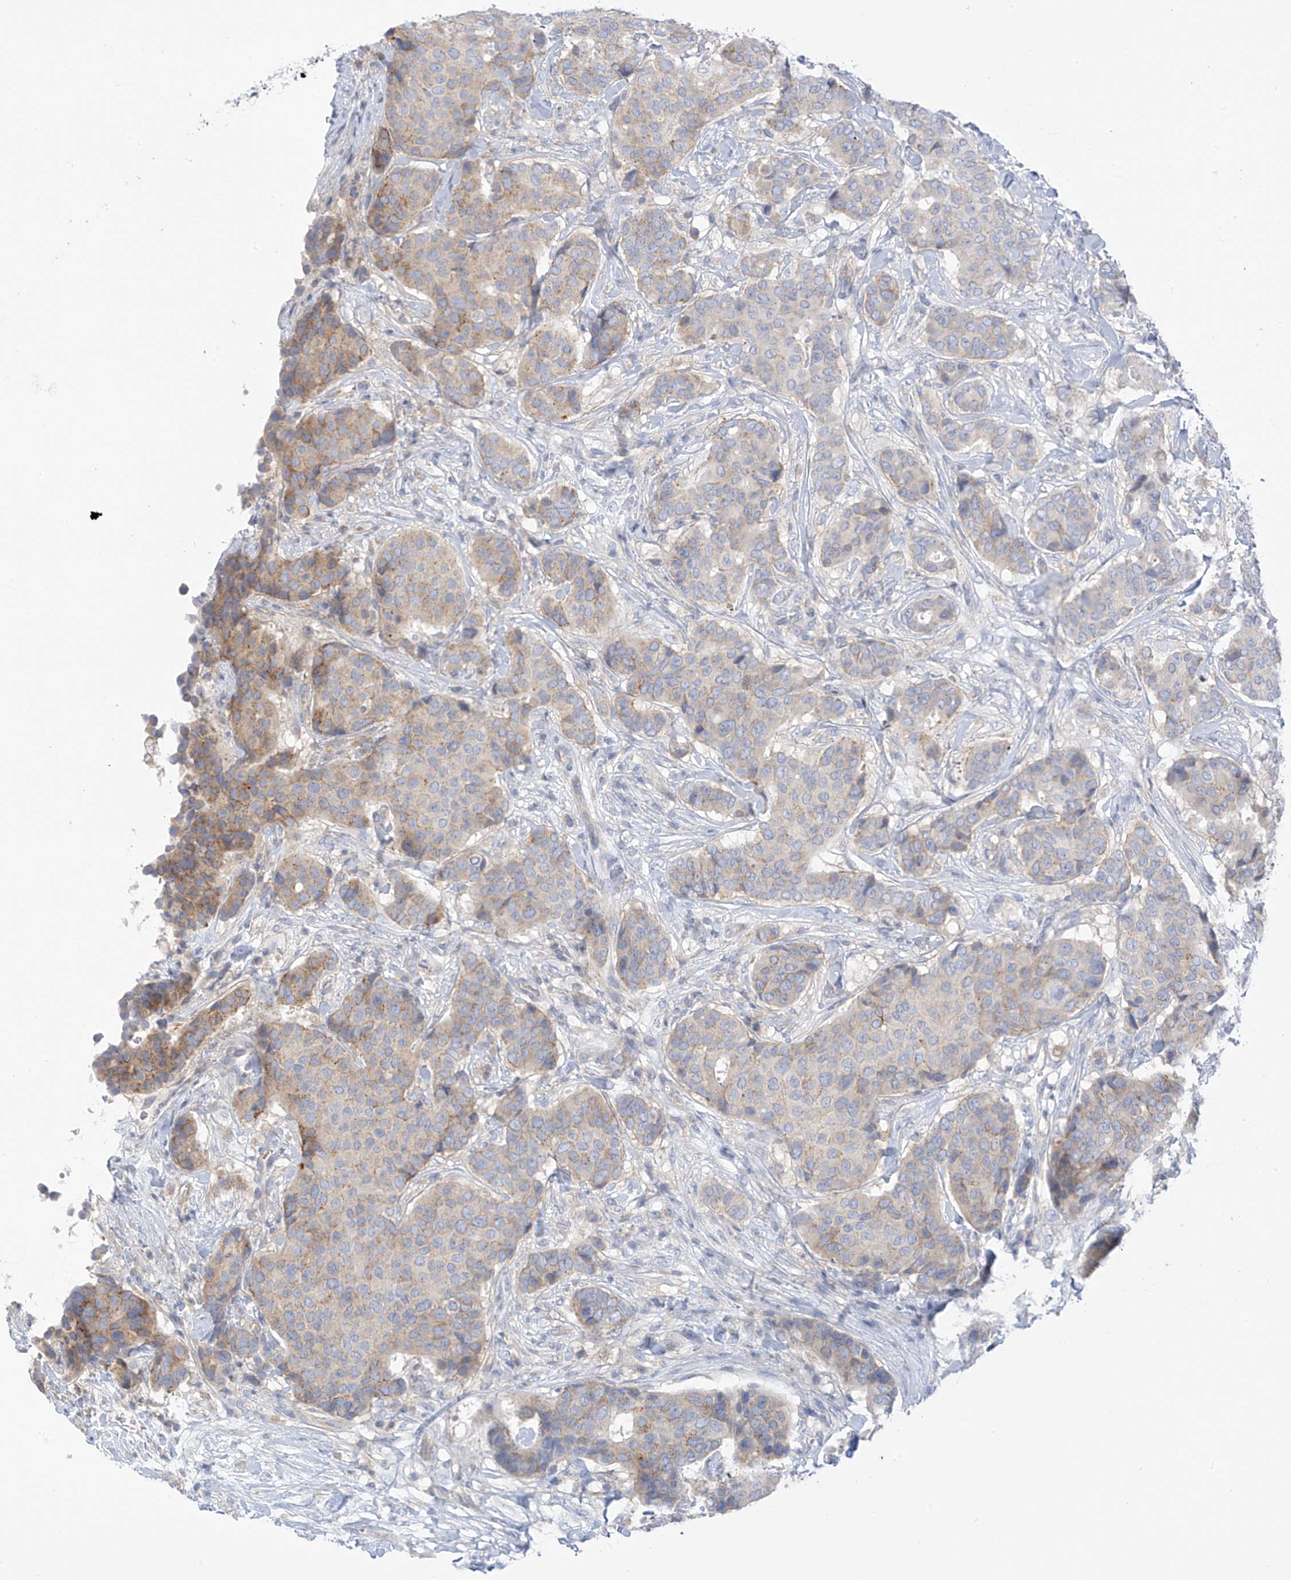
{"staining": {"intensity": "moderate", "quantity": "<25%", "location": "cytoplasmic/membranous"}, "tissue": "breast cancer", "cell_type": "Tumor cells", "image_type": "cancer", "snomed": [{"axis": "morphology", "description": "Duct carcinoma"}, {"axis": "topography", "description": "Breast"}], "caption": "Protein expression analysis of breast cancer exhibits moderate cytoplasmic/membranous staining in about <25% of tumor cells.", "gene": "SLC6A12", "patient": {"sex": "female", "age": 75}}